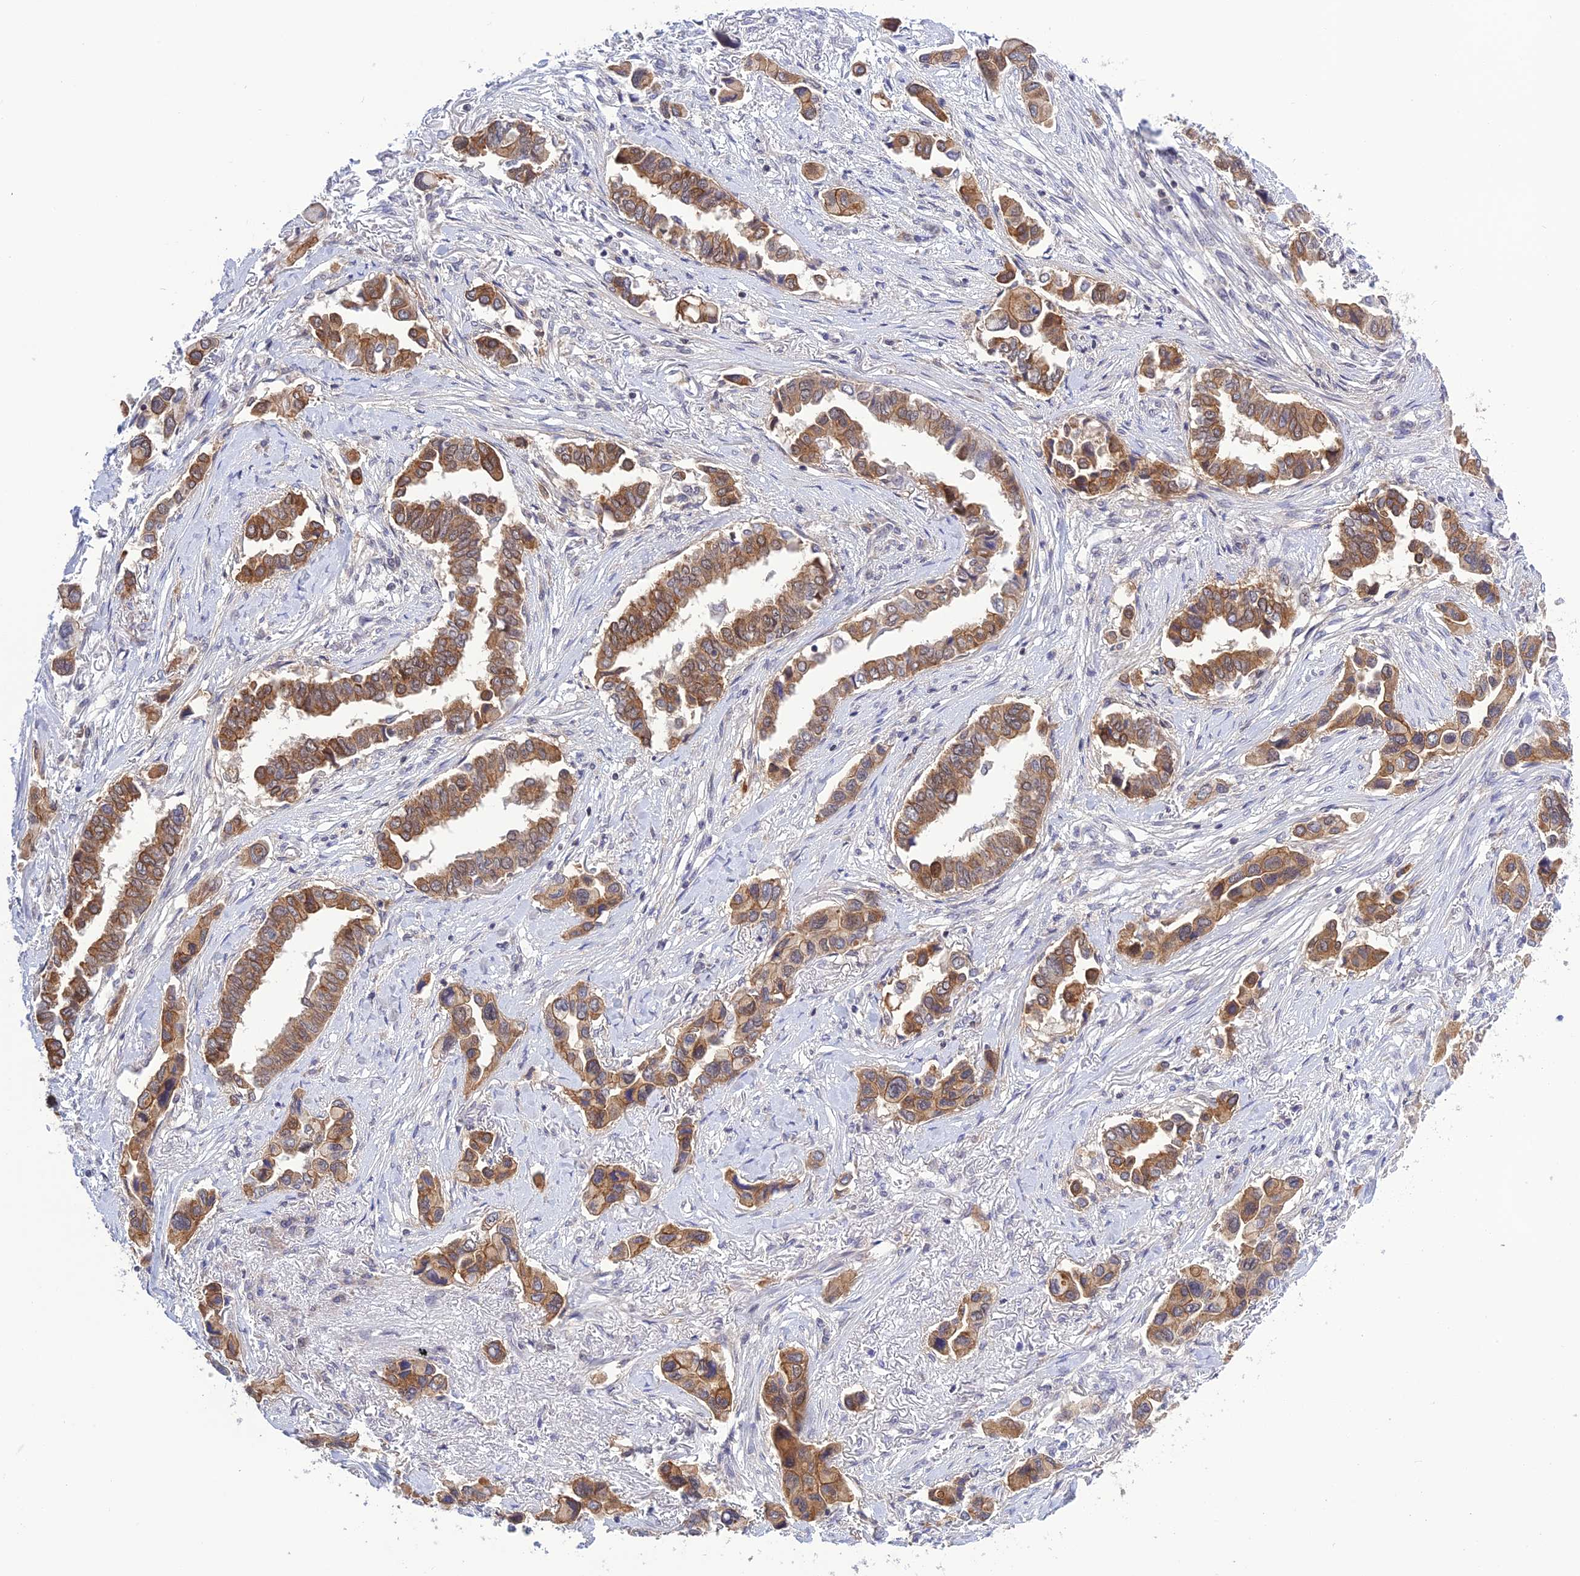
{"staining": {"intensity": "moderate", "quantity": "25%-75%", "location": "cytoplasmic/membranous"}, "tissue": "lung cancer", "cell_type": "Tumor cells", "image_type": "cancer", "snomed": [{"axis": "morphology", "description": "Adenocarcinoma, NOS"}, {"axis": "topography", "description": "Lung"}], "caption": "This is a photomicrograph of immunohistochemistry staining of adenocarcinoma (lung), which shows moderate positivity in the cytoplasmic/membranous of tumor cells.", "gene": "TCEA1", "patient": {"sex": "female", "age": 76}}